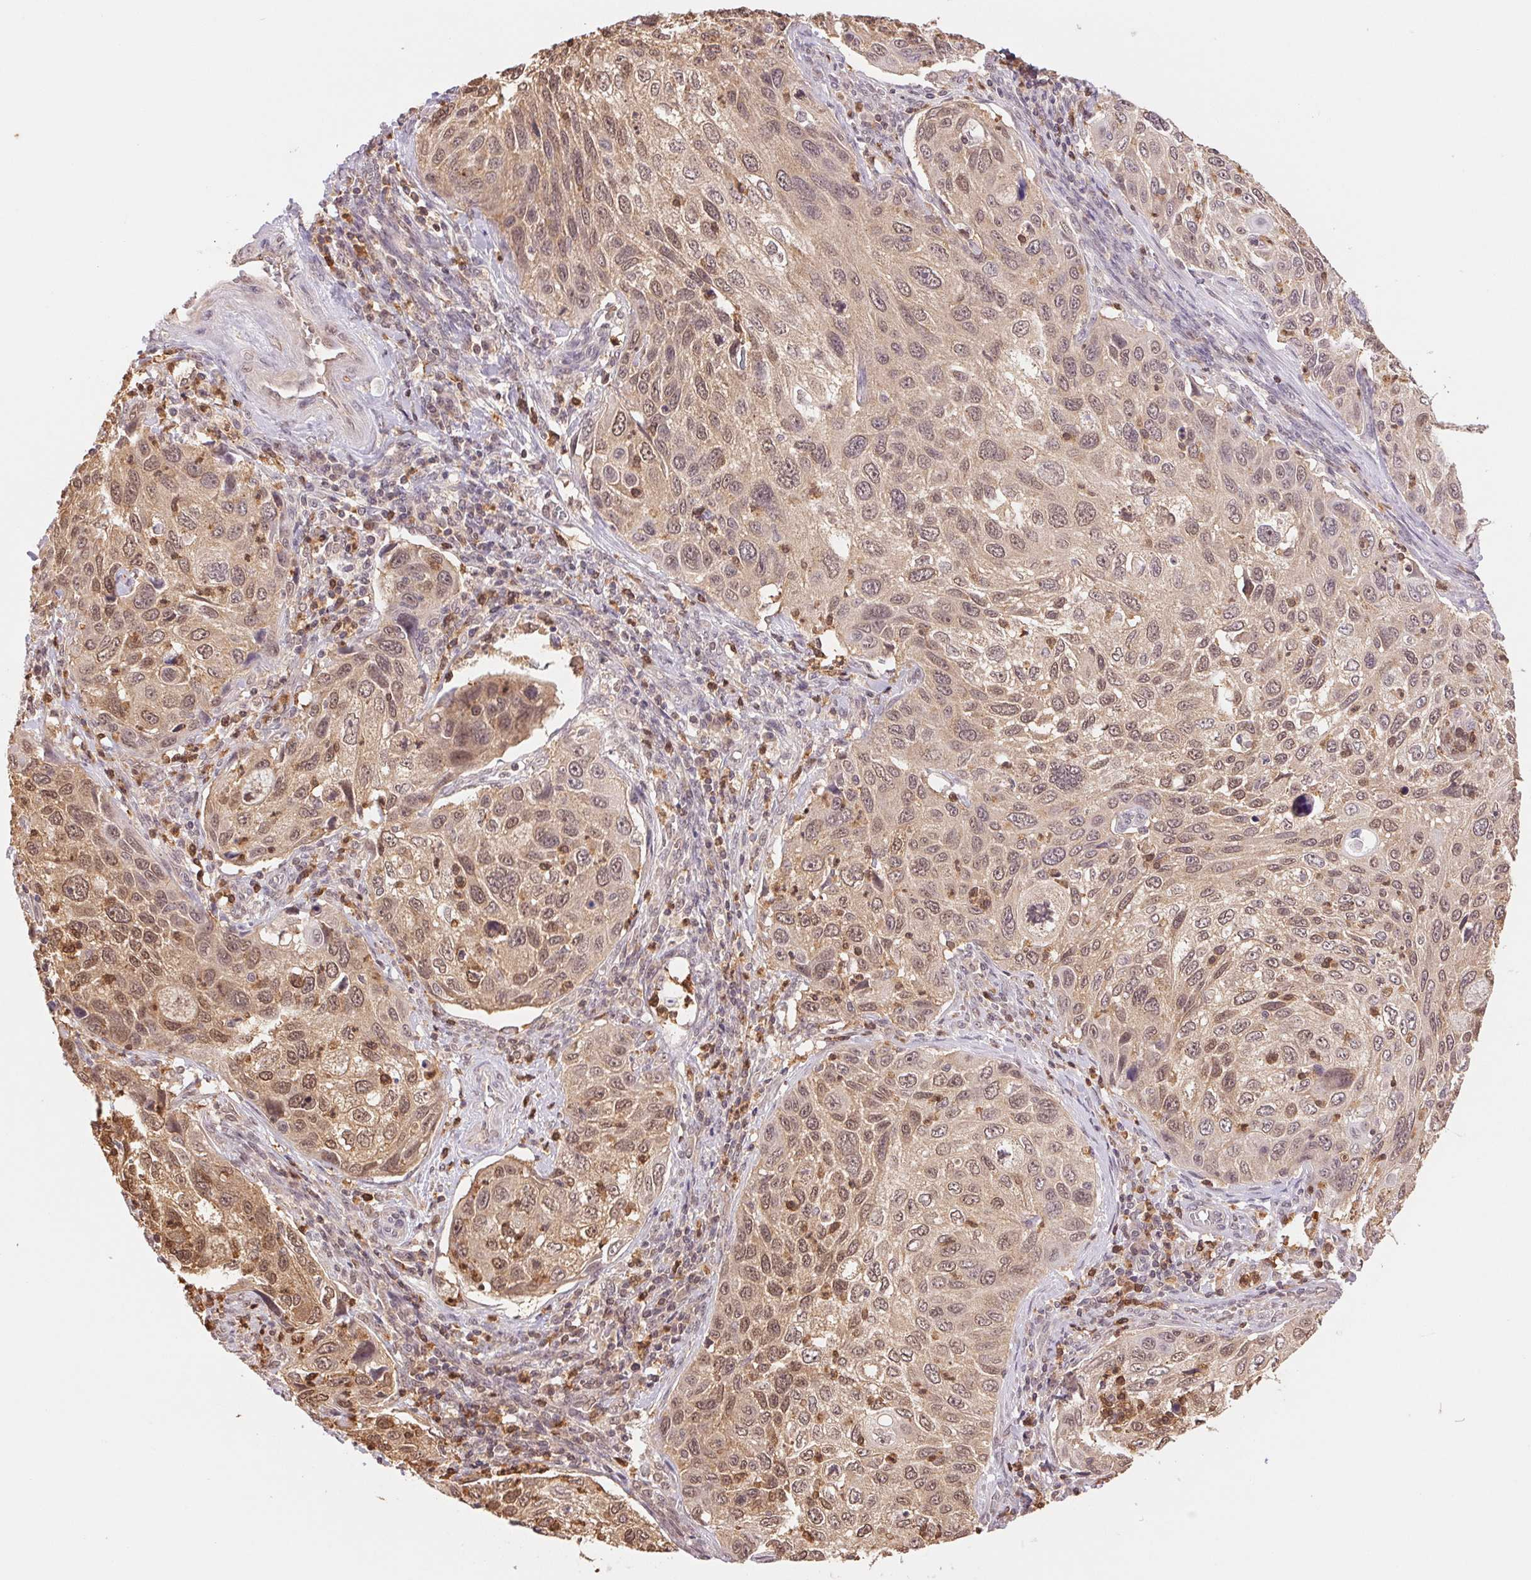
{"staining": {"intensity": "moderate", "quantity": ">75%", "location": "nuclear"}, "tissue": "cervical cancer", "cell_type": "Tumor cells", "image_type": "cancer", "snomed": [{"axis": "morphology", "description": "Squamous cell carcinoma, NOS"}, {"axis": "topography", "description": "Cervix"}], "caption": "Cervical squamous cell carcinoma was stained to show a protein in brown. There is medium levels of moderate nuclear staining in approximately >75% of tumor cells.", "gene": "CDC123", "patient": {"sex": "female", "age": 70}}